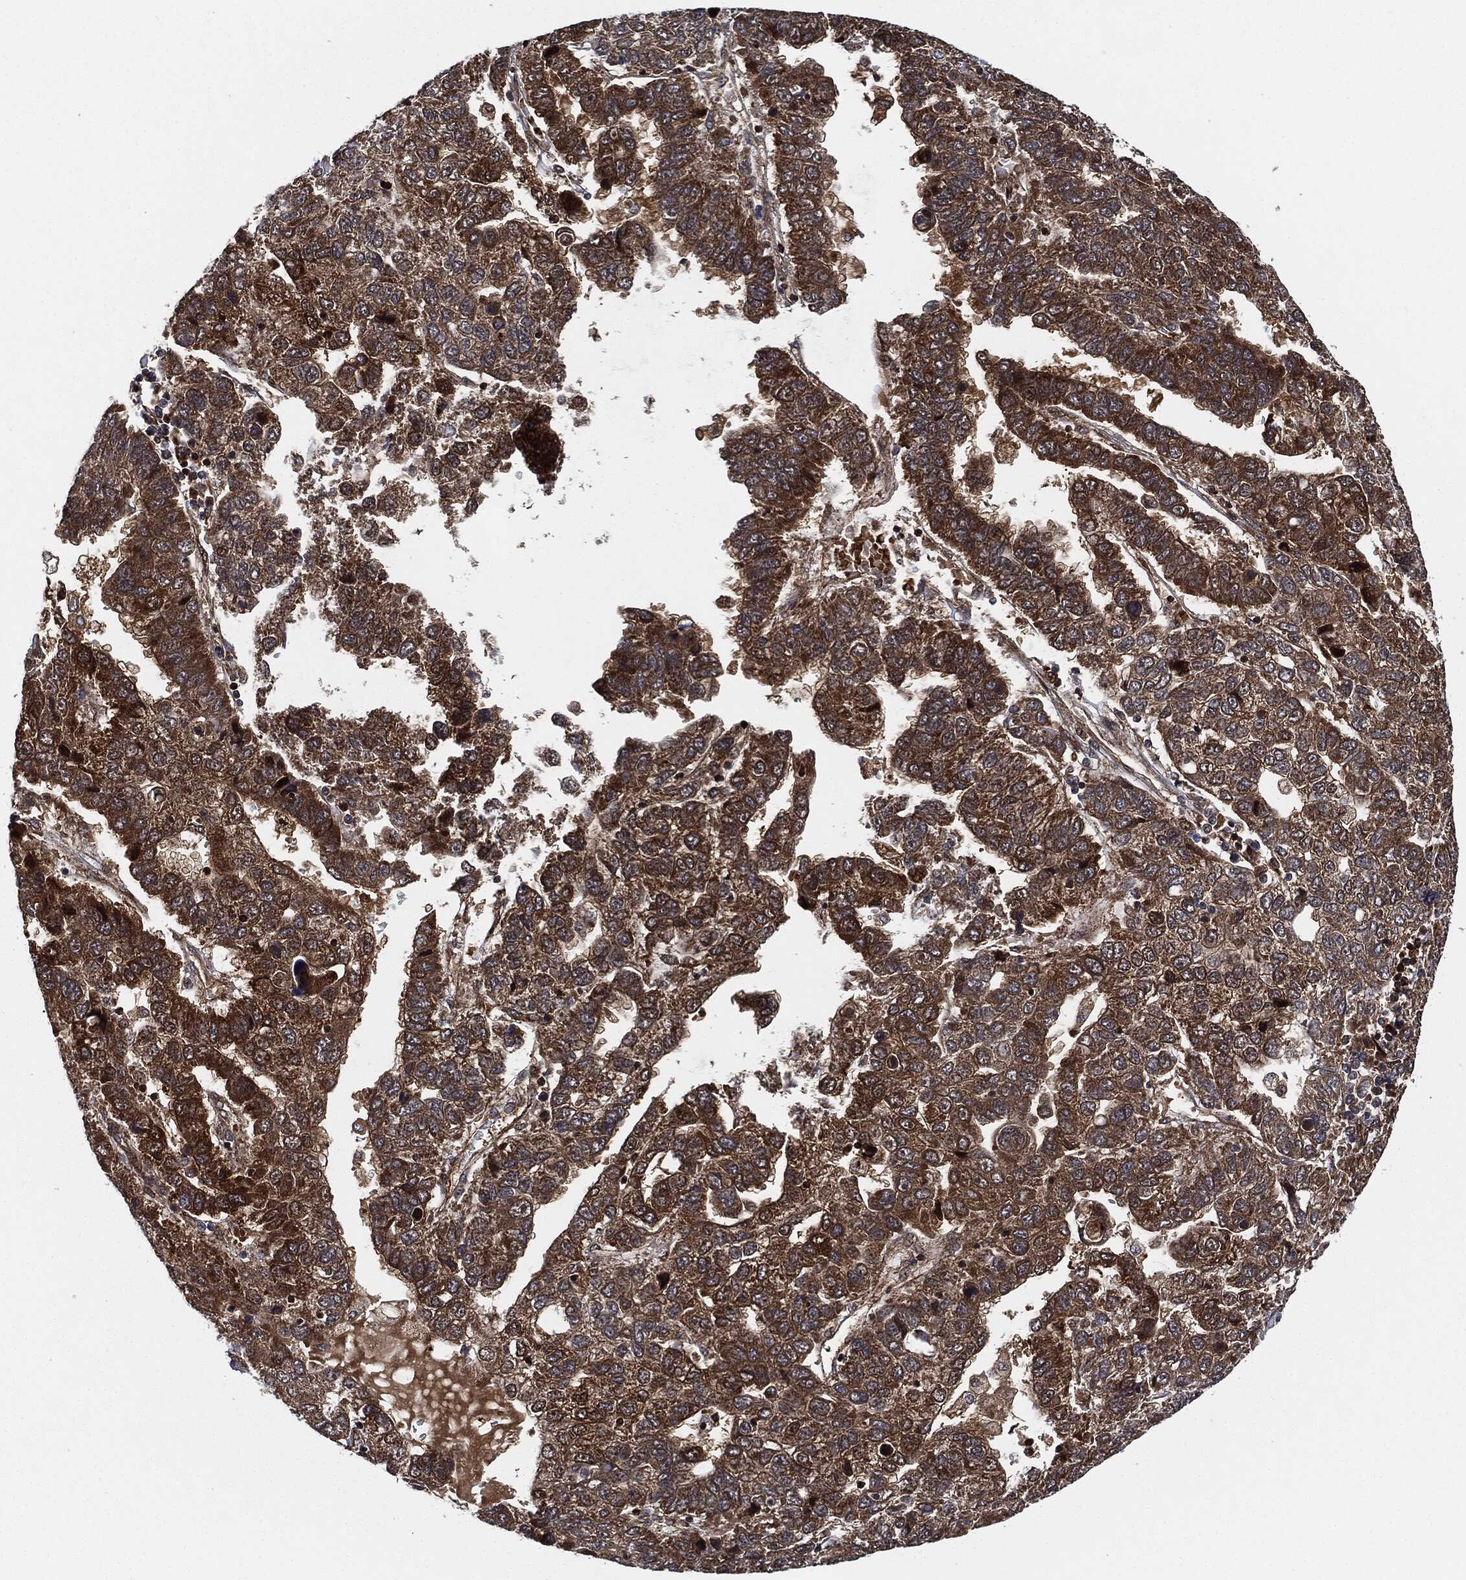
{"staining": {"intensity": "strong", "quantity": ">75%", "location": "cytoplasmic/membranous"}, "tissue": "pancreatic cancer", "cell_type": "Tumor cells", "image_type": "cancer", "snomed": [{"axis": "morphology", "description": "Adenocarcinoma, NOS"}, {"axis": "topography", "description": "Pancreas"}], "caption": "High-magnification brightfield microscopy of pancreatic cancer stained with DAB (3,3'-diaminobenzidine) (brown) and counterstained with hematoxylin (blue). tumor cells exhibit strong cytoplasmic/membranous staining is appreciated in about>75% of cells. The staining was performed using DAB (3,3'-diaminobenzidine) to visualize the protein expression in brown, while the nuclei were stained in blue with hematoxylin (Magnification: 20x).", "gene": "RNASEL", "patient": {"sex": "female", "age": 61}}